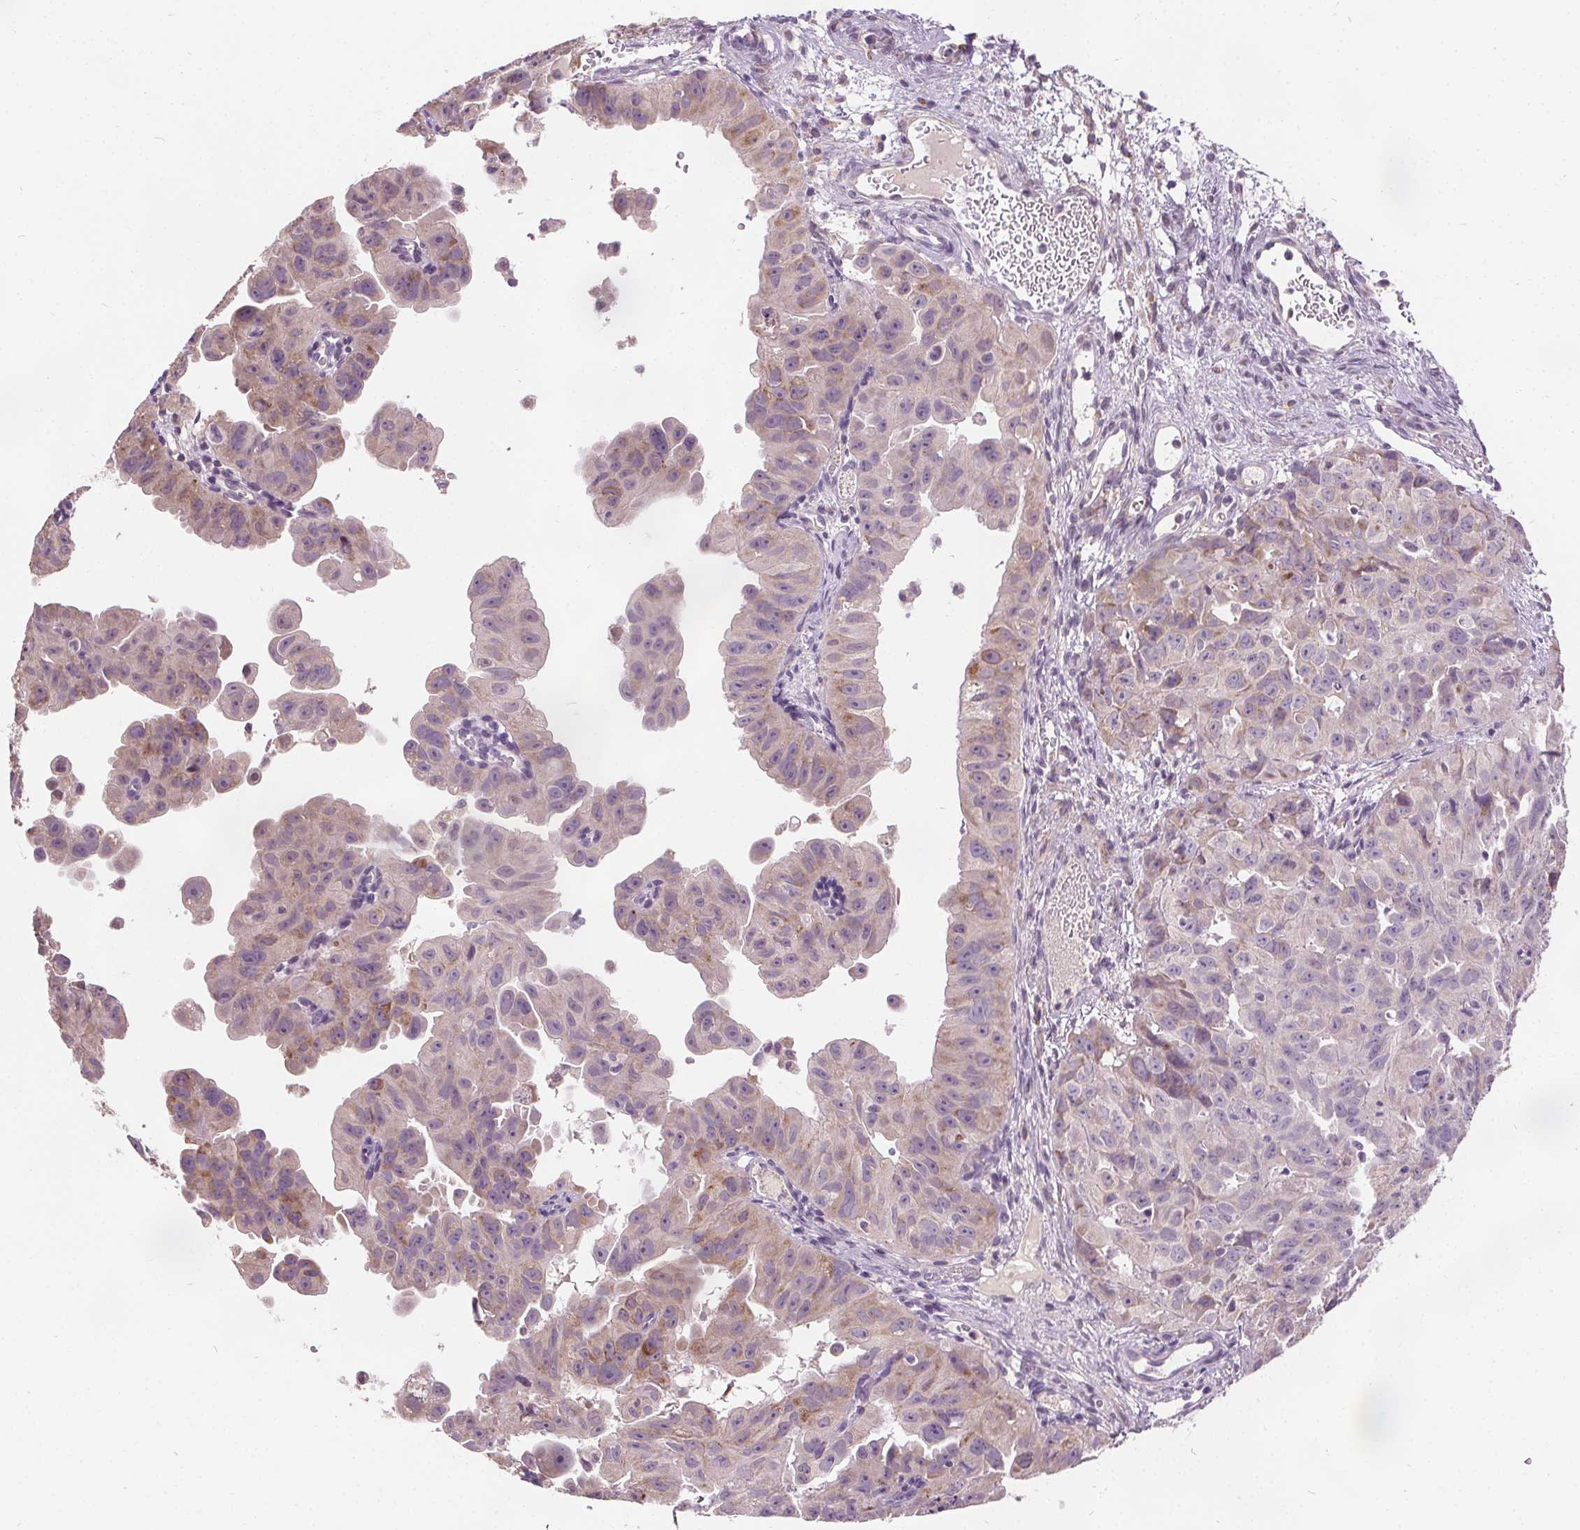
{"staining": {"intensity": "moderate", "quantity": "<25%", "location": "cytoplasmic/membranous"}, "tissue": "ovarian cancer", "cell_type": "Tumor cells", "image_type": "cancer", "snomed": [{"axis": "morphology", "description": "Carcinoma, endometroid"}, {"axis": "topography", "description": "Ovary"}], "caption": "Protein expression analysis of human ovarian endometroid carcinoma reveals moderate cytoplasmic/membranous expression in approximately <25% of tumor cells. The protein is stained brown, and the nuclei are stained in blue (DAB (3,3'-diaminobenzidine) IHC with brightfield microscopy, high magnification).", "gene": "ACOX2", "patient": {"sex": "female", "age": 85}}